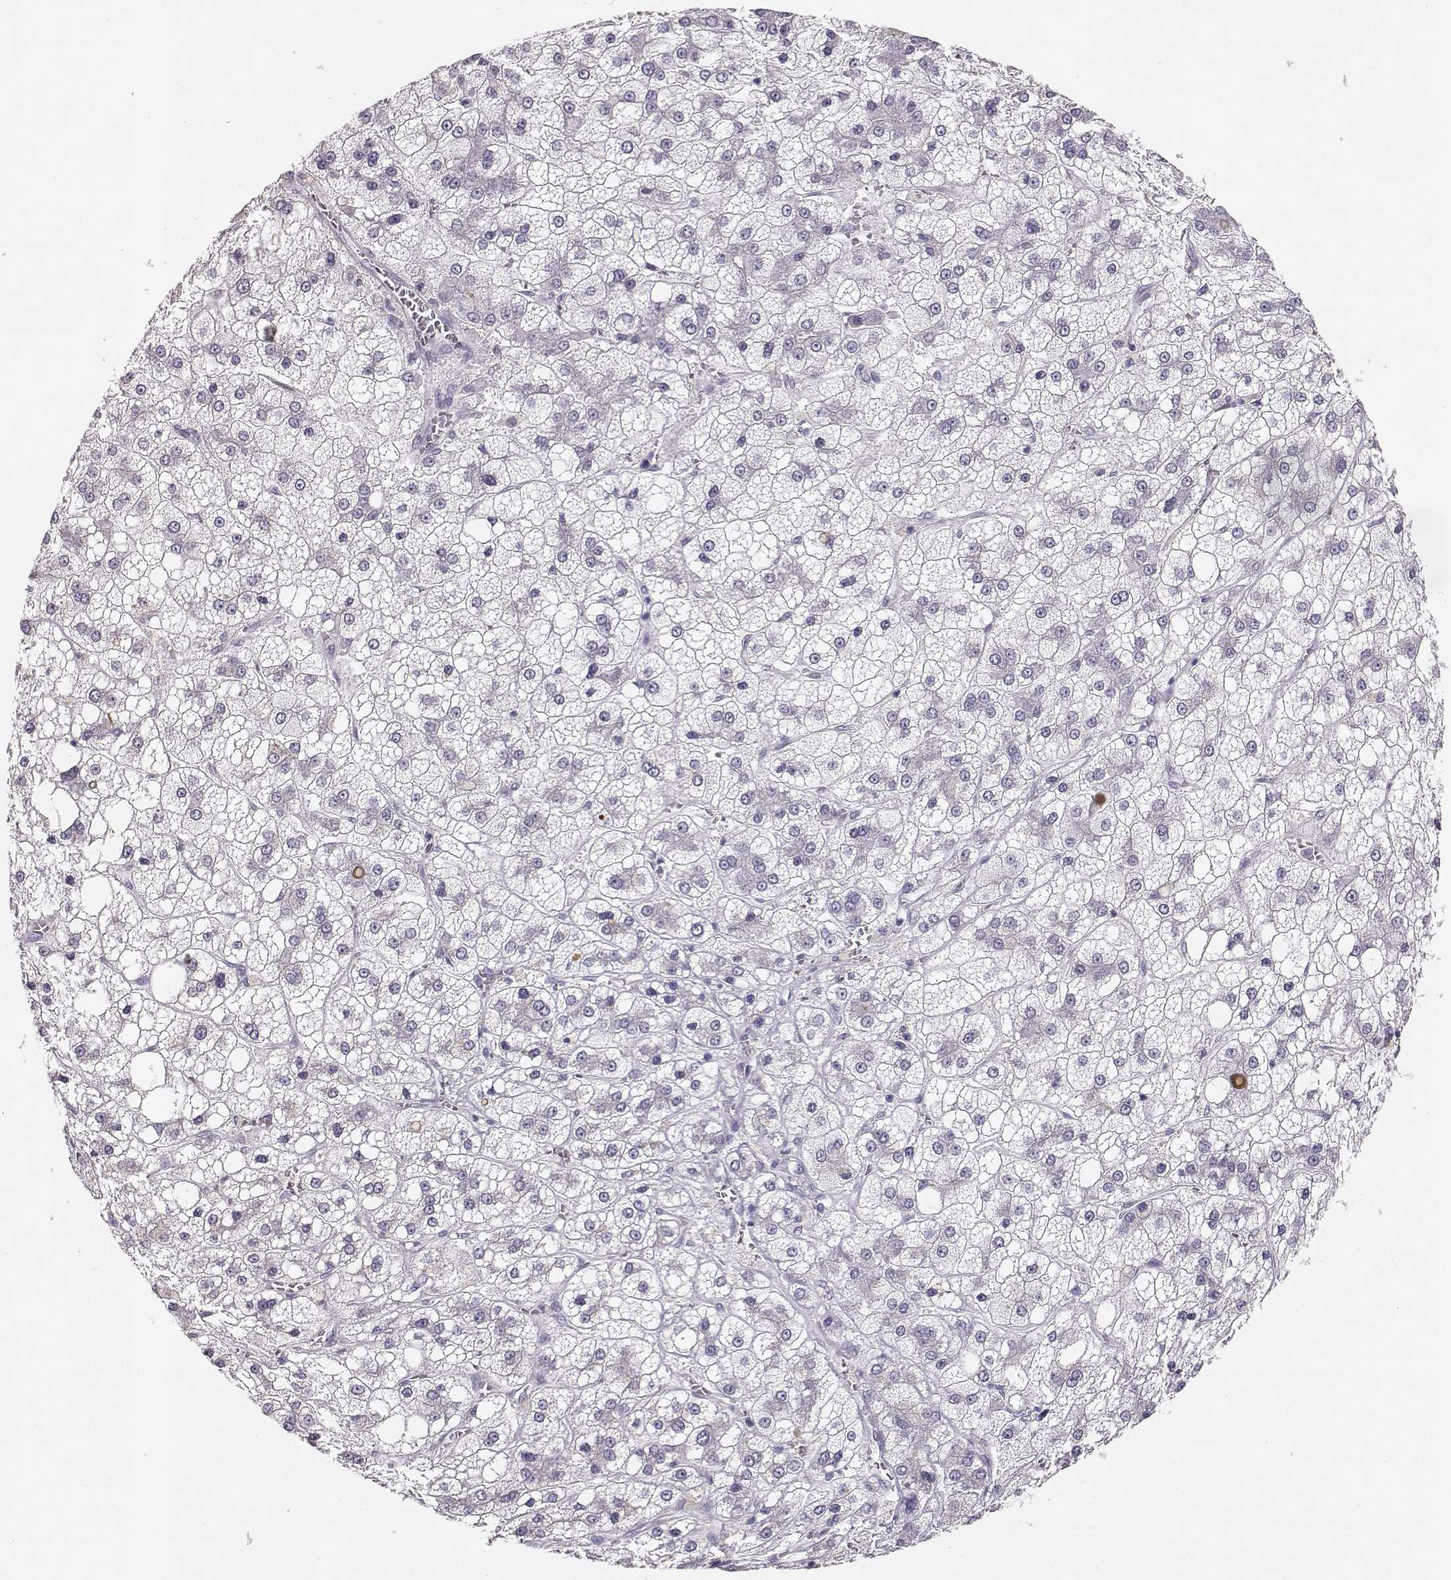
{"staining": {"intensity": "negative", "quantity": "none", "location": "none"}, "tissue": "liver cancer", "cell_type": "Tumor cells", "image_type": "cancer", "snomed": [{"axis": "morphology", "description": "Carcinoma, Hepatocellular, NOS"}, {"axis": "topography", "description": "Liver"}], "caption": "This photomicrograph is of liver cancer (hepatocellular carcinoma) stained with immunohistochemistry (IHC) to label a protein in brown with the nuclei are counter-stained blue. There is no staining in tumor cells.", "gene": "GLIPR1L2", "patient": {"sex": "male", "age": 73}}